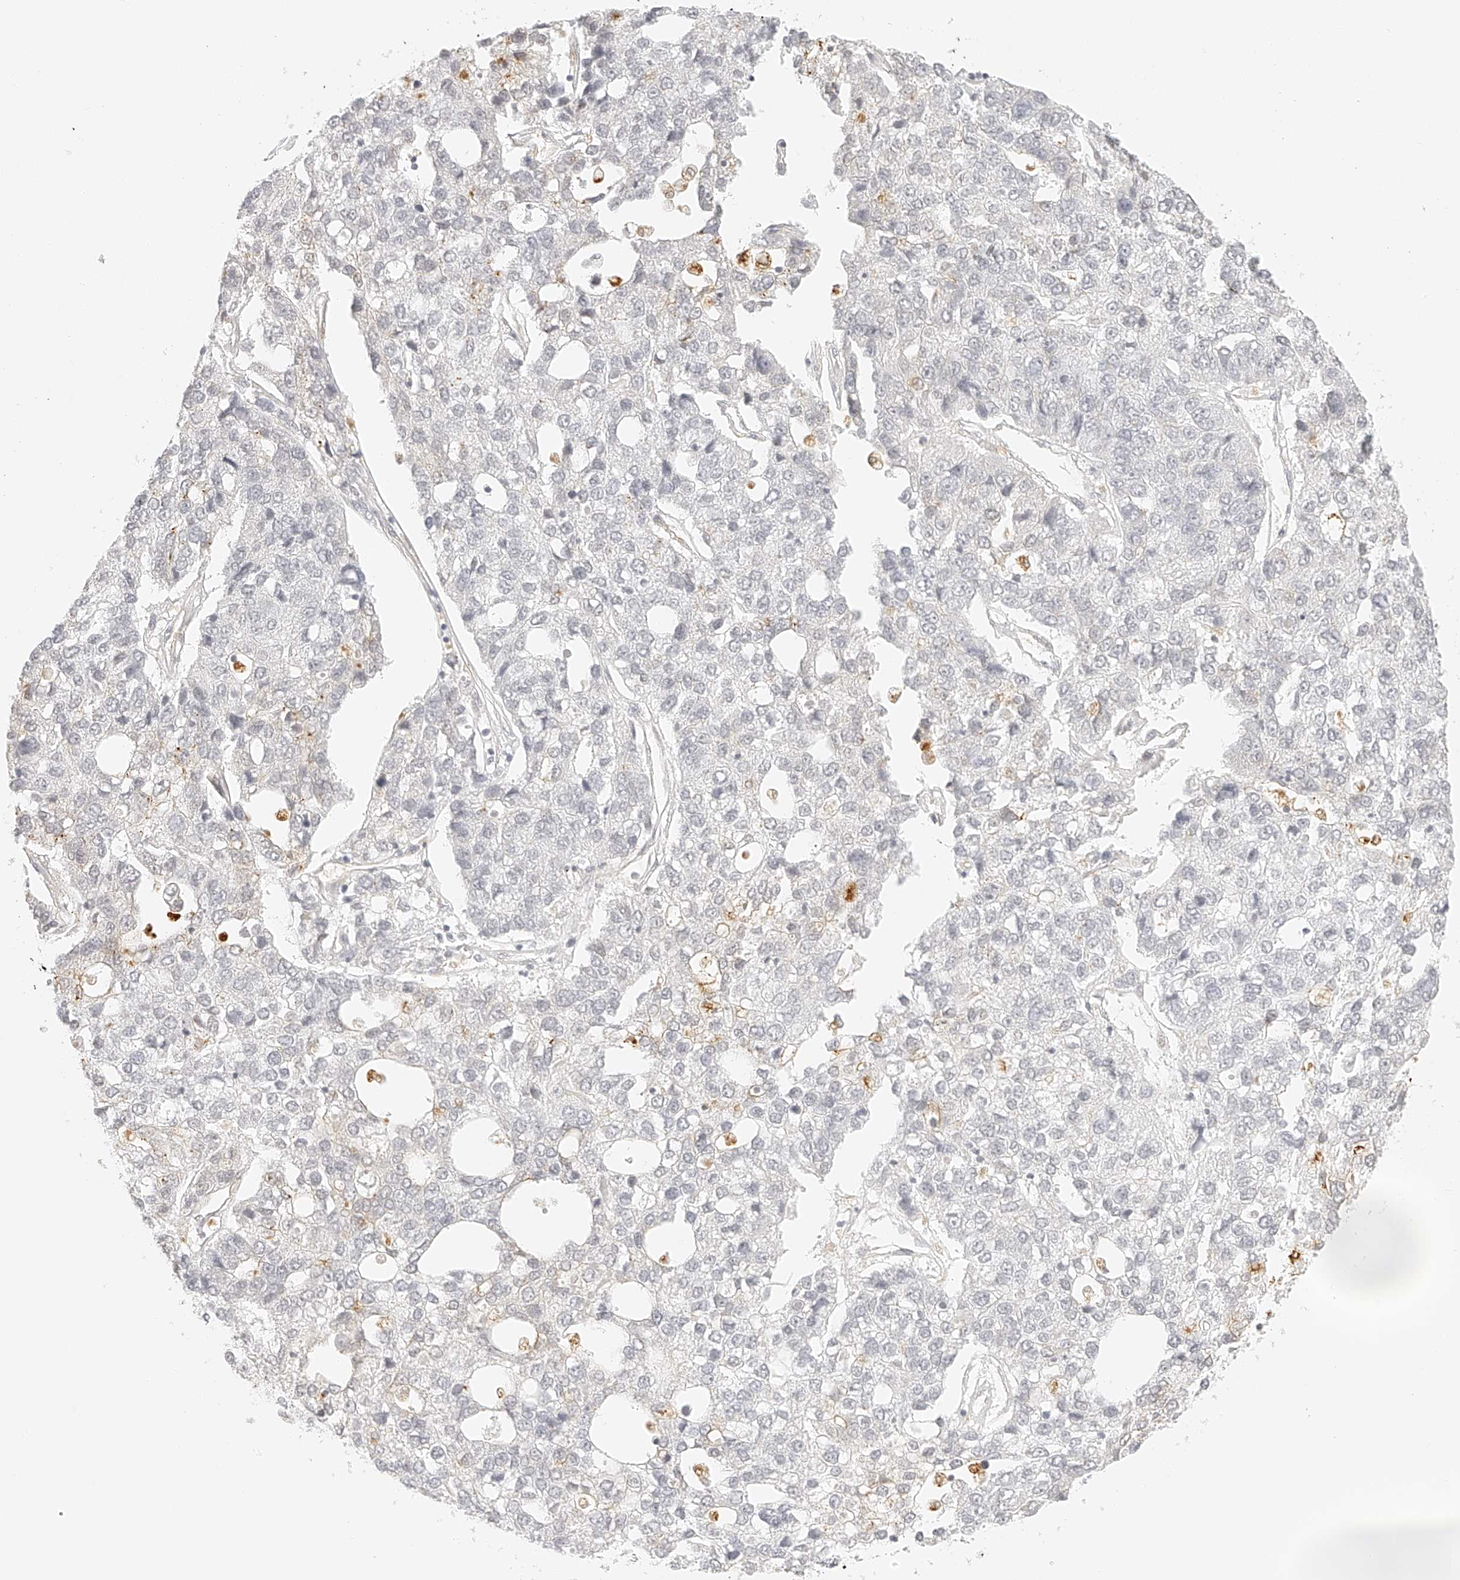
{"staining": {"intensity": "negative", "quantity": "none", "location": "none"}, "tissue": "pancreatic cancer", "cell_type": "Tumor cells", "image_type": "cancer", "snomed": [{"axis": "morphology", "description": "Adenocarcinoma, NOS"}, {"axis": "topography", "description": "Pancreas"}], "caption": "High power microscopy micrograph of an immunohistochemistry image of pancreatic cancer (adenocarcinoma), revealing no significant positivity in tumor cells. (Immunohistochemistry (ihc), brightfield microscopy, high magnification).", "gene": "ZFP69", "patient": {"sex": "female", "age": 61}}